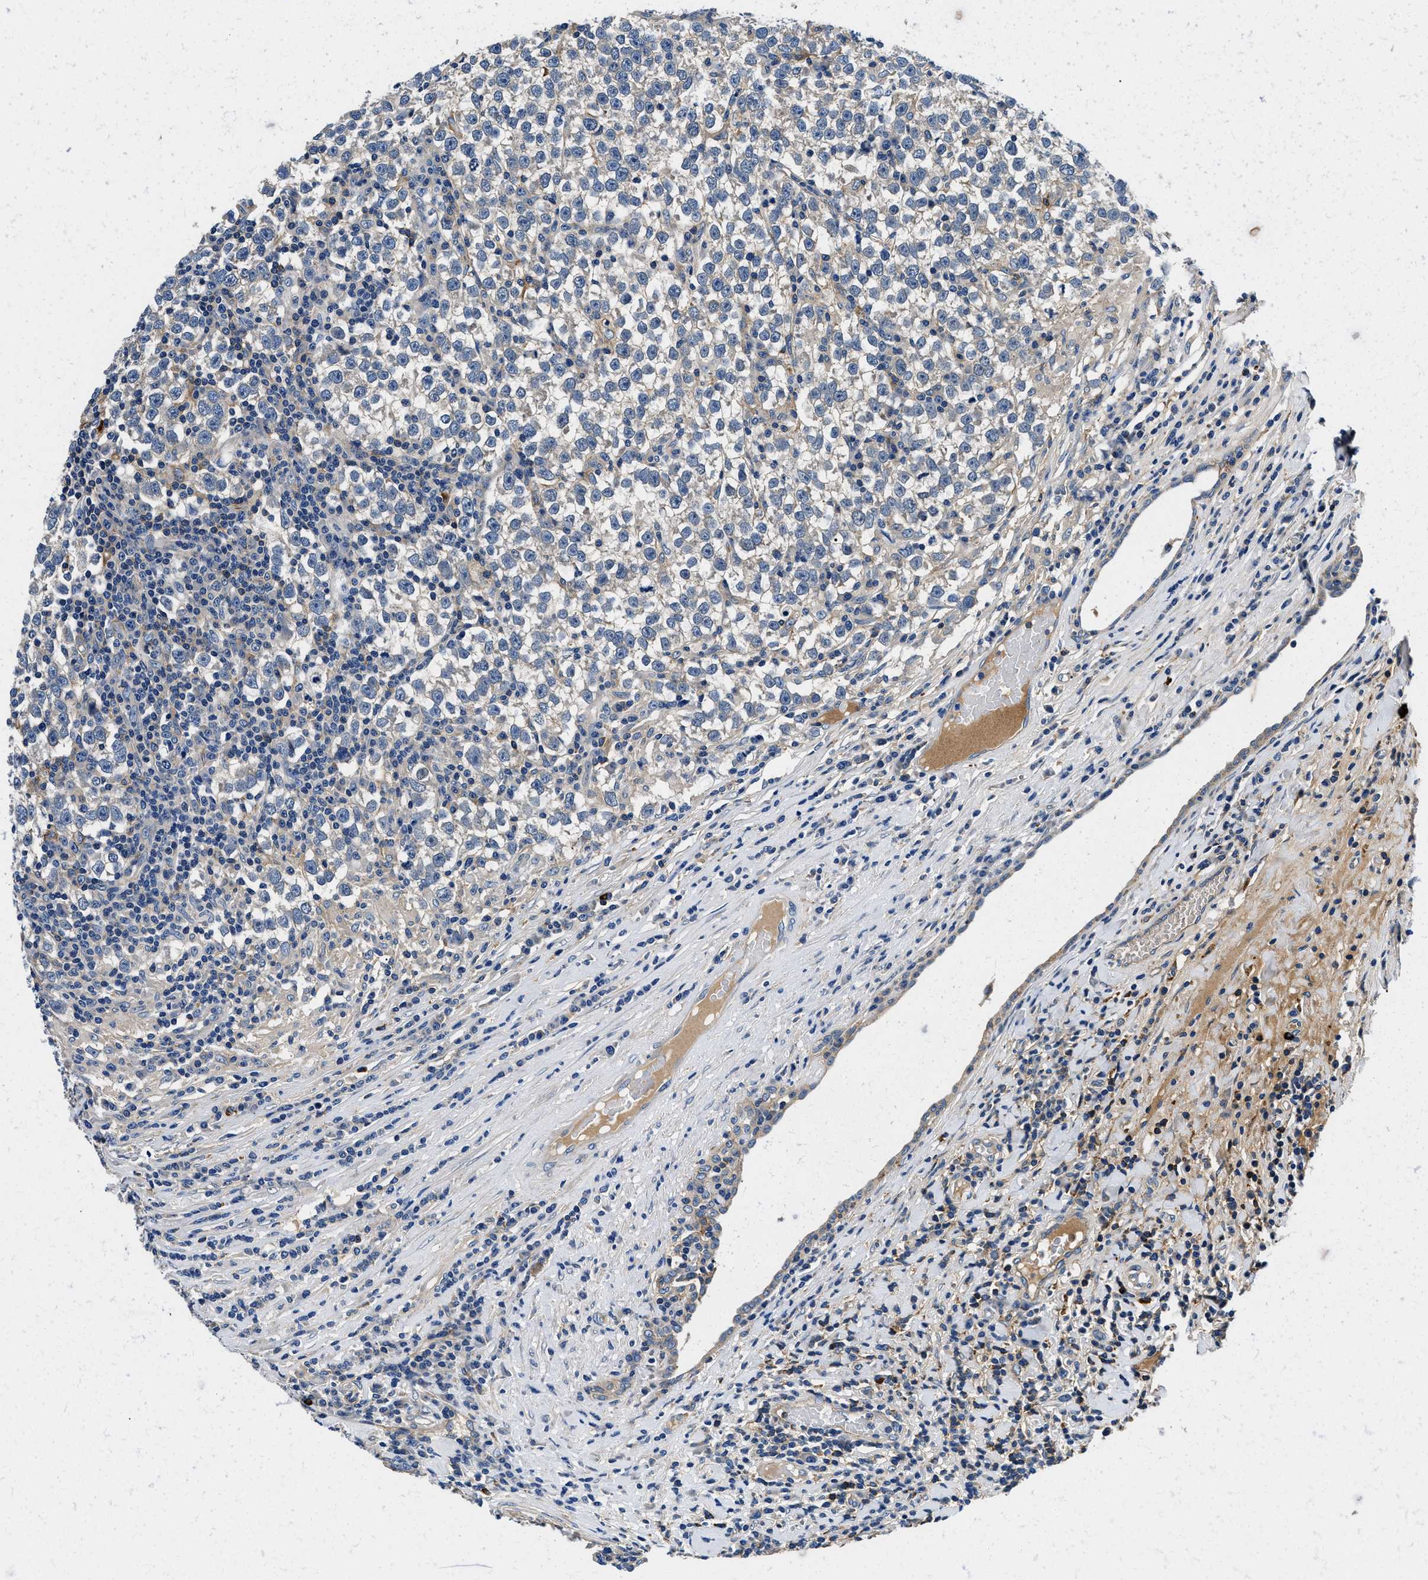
{"staining": {"intensity": "weak", "quantity": "<25%", "location": "cytoplasmic/membranous"}, "tissue": "testis cancer", "cell_type": "Tumor cells", "image_type": "cancer", "snomed": [{"axis": "morphology", "description": "Normal tissue, NOS"}, {"axis": "morphology", "description": "Seminoma, NOS"}, {"axis": "topography", "description": "Testis"}], "caption": "The photomicrograph reveals no significant expression in tumor cells of seminoma (testis). Nuclei are stained in blue.", "gene": "ZFAND3", "patient": {"sex": "male", "age": 43}}